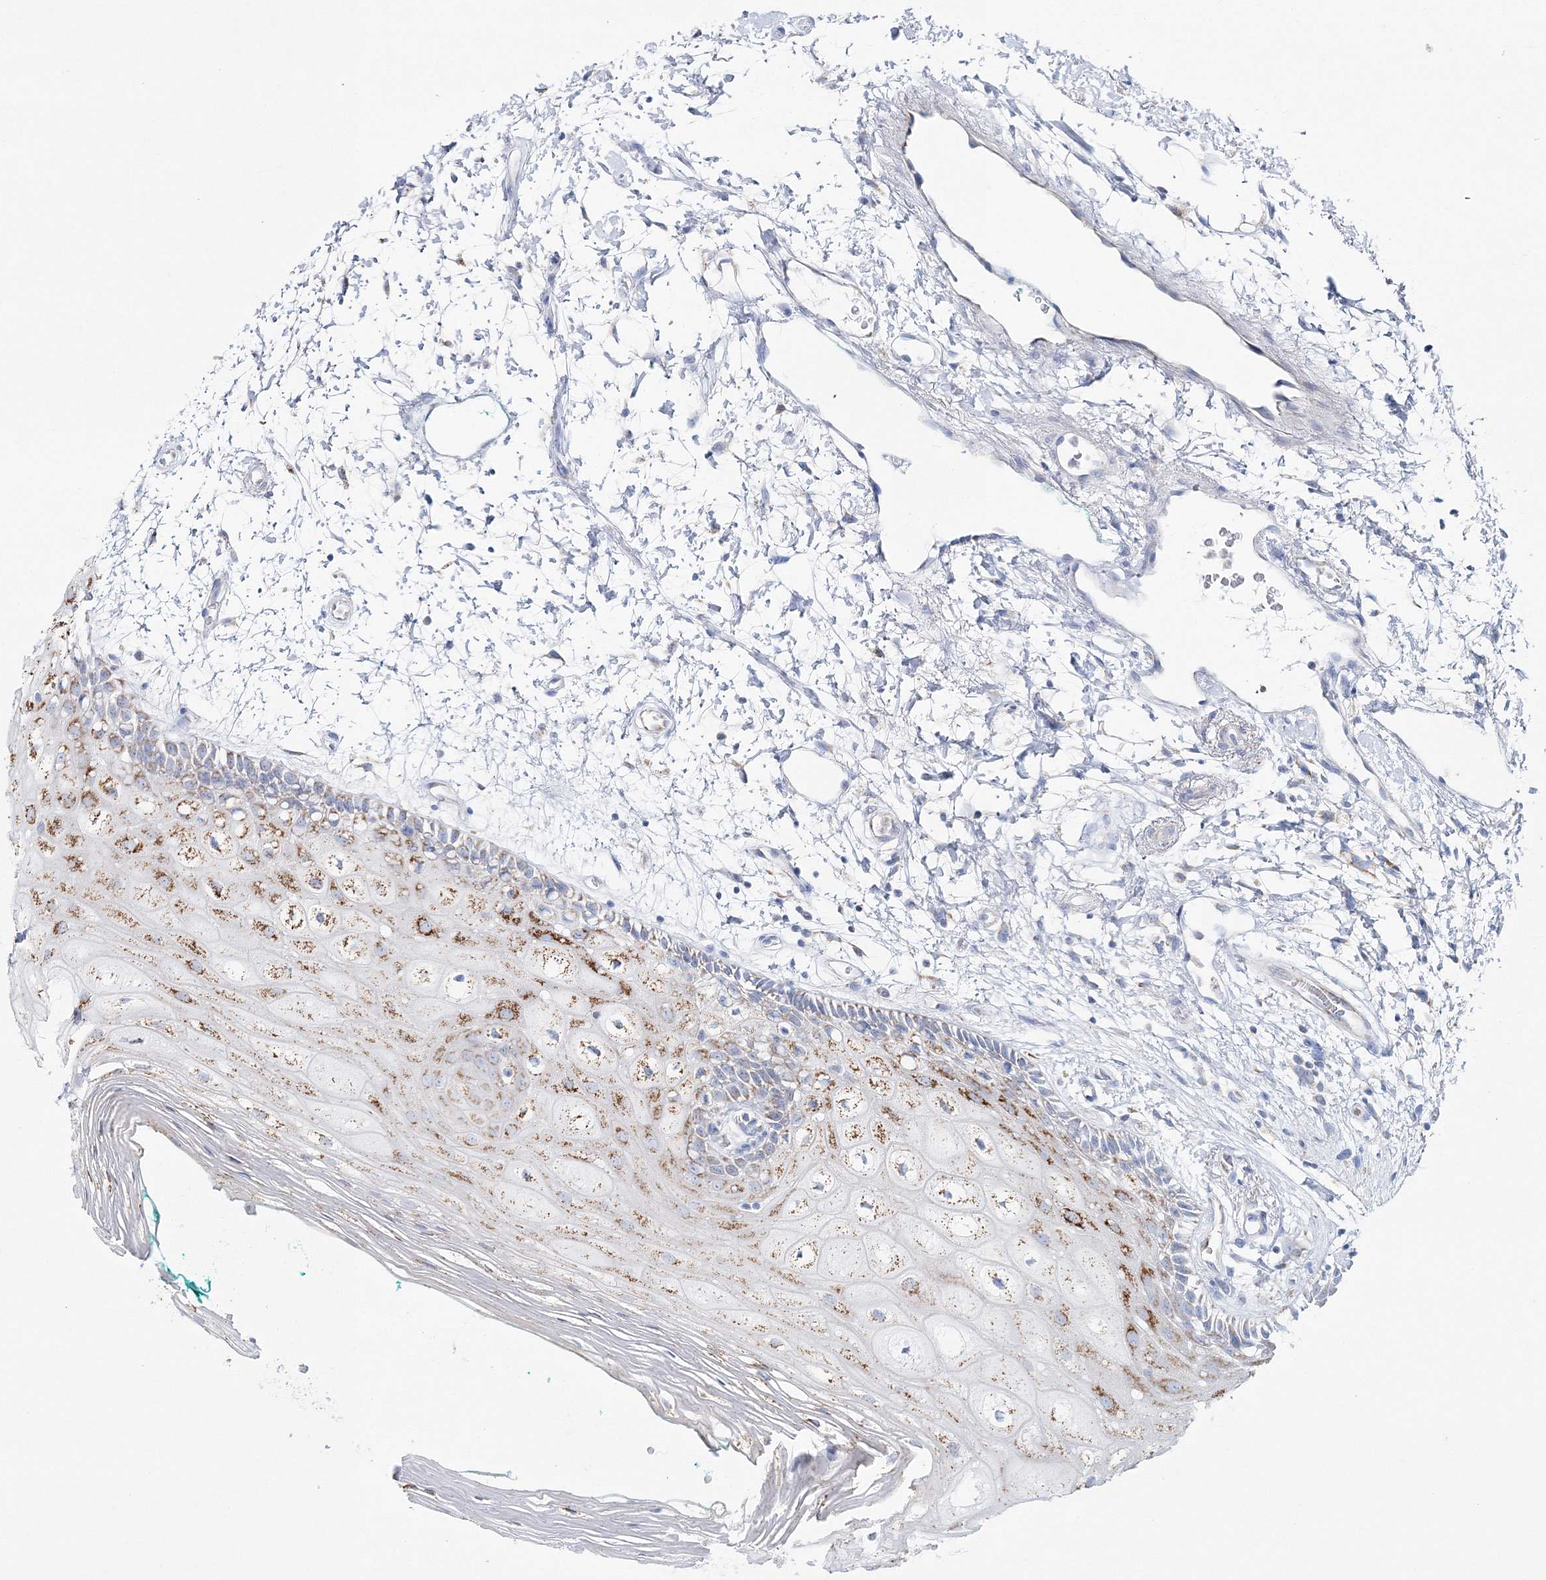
{"staining": {"intensity": "moderate", "quantity": "25%-75%", "location": "cytoplasmic/membranous"}, "tissue": "oral mucosa", "cell_type": "Squamous epithelial cells", "image_type": "normal", "snomed": [{"axis": "morphology", "description": "Normal tissue, NOS"}, {"axis": "topography", "description": "Skeletal muscle"}, {"axis": "topography", "description": "Oral tissue"}, {"axis": "topography", "description": "Peripheral nerve tissue"}], "caption": "IHC (DAB (3,3'-diaminobenzidine)) staining of benign oral mucosa displays moderate cytoplasmic/membranous protein expression in about 25%-75% of squamous epithelial cells.", "gene": "HIBCH", "patient": {"sex": "female", "age": 84}}